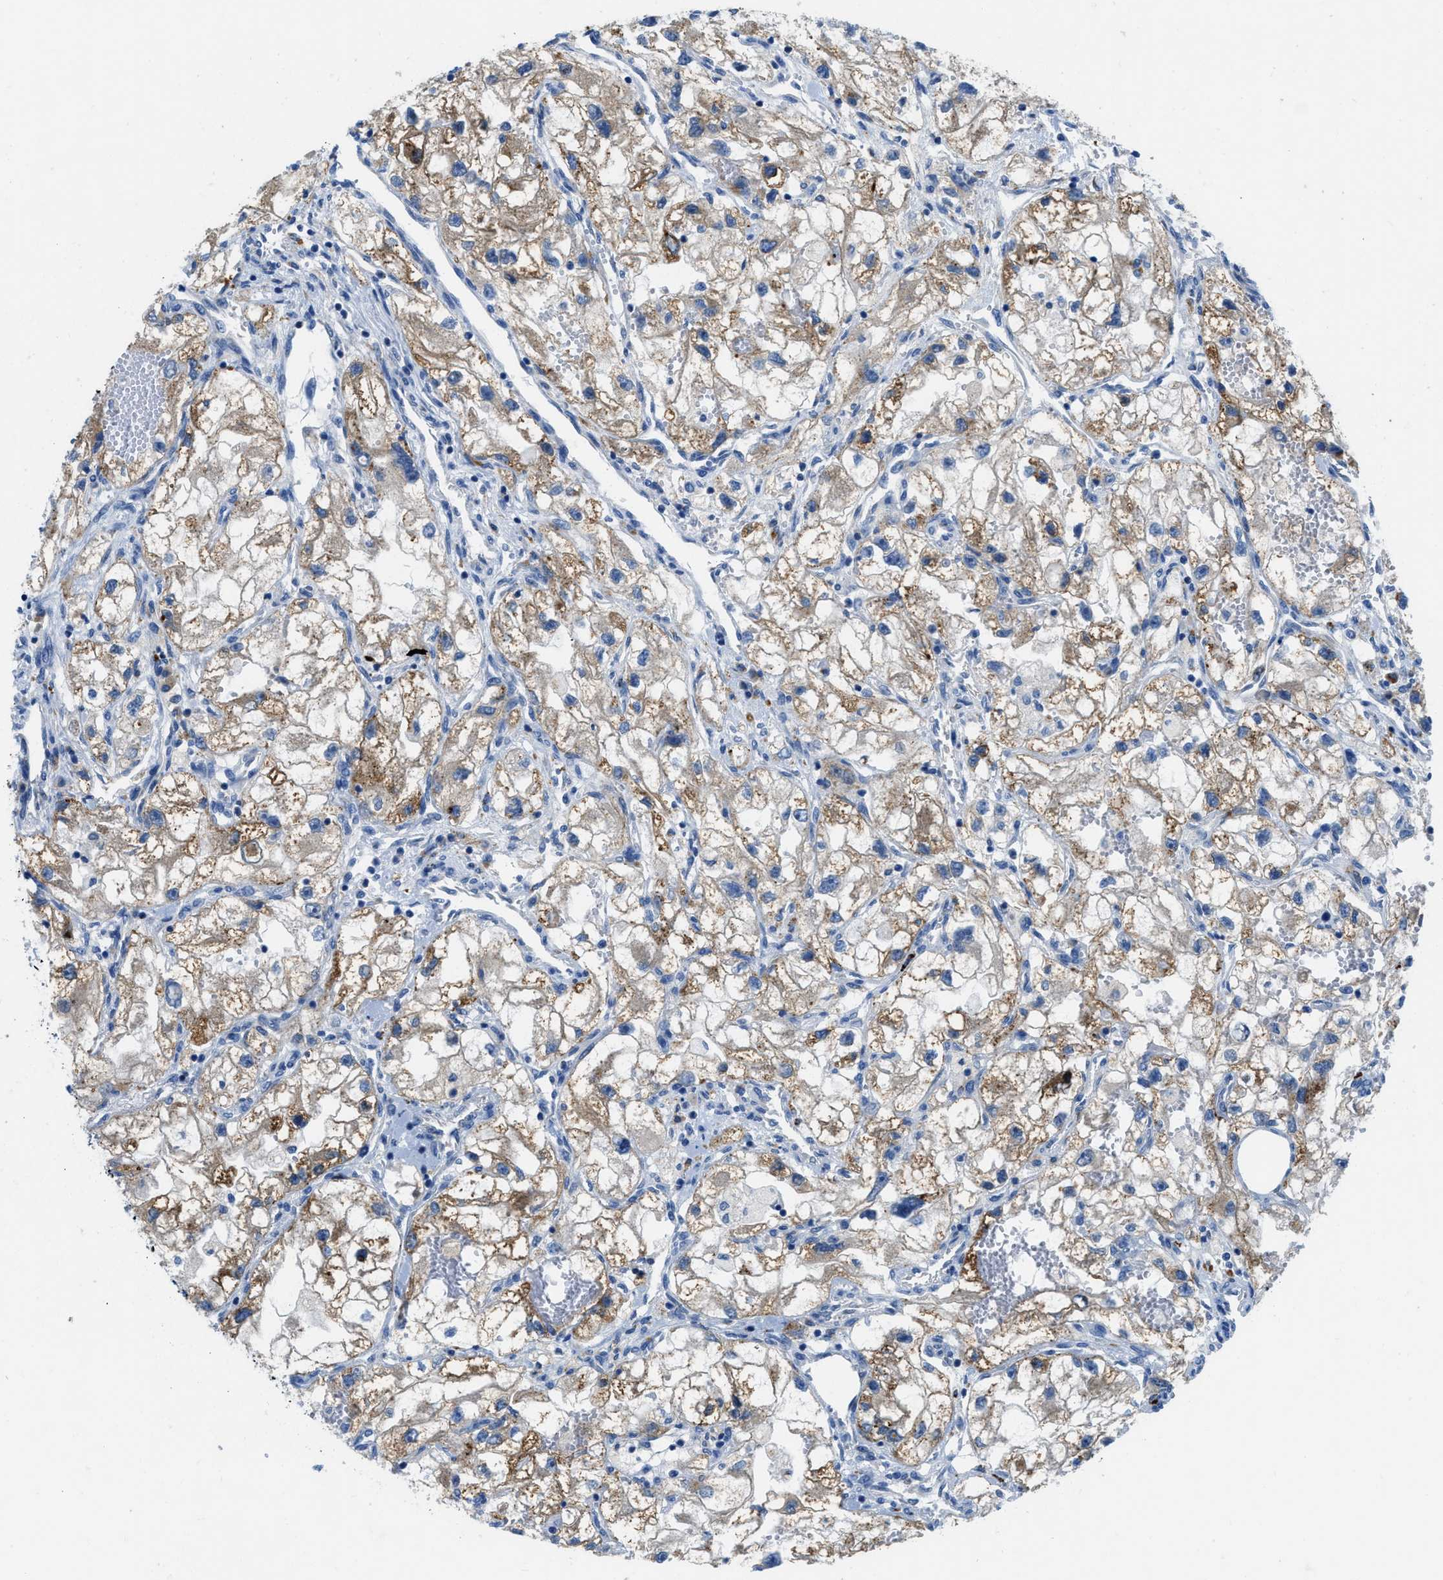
{"staining": {"intensity": "moderate", "quantity": ">75%", "location": "cytoplasmic/membranous"}, "tissue": "renal cancer", "cell_type": "Tumor cells", "image_type": "cancer", "snomed": [{"axis": "morphology", "description": "Adenocarcinoma, NOS"}, {"axis": "topography", "description": "Kidney"}], "caption": "Immunohistochemistry micrograph of neoplastic tissue: human renal adenocarcinoma stained using immunohistochemistry (IHC) reveals medium levels of moderate protein expression localized specifically in the cytoplasmic/membranous of tumor cells, appearing as a cytoplasmic/membranous brown color.", "gene": "TMEM248", "patient": {"sex": "female", "age": 70}}